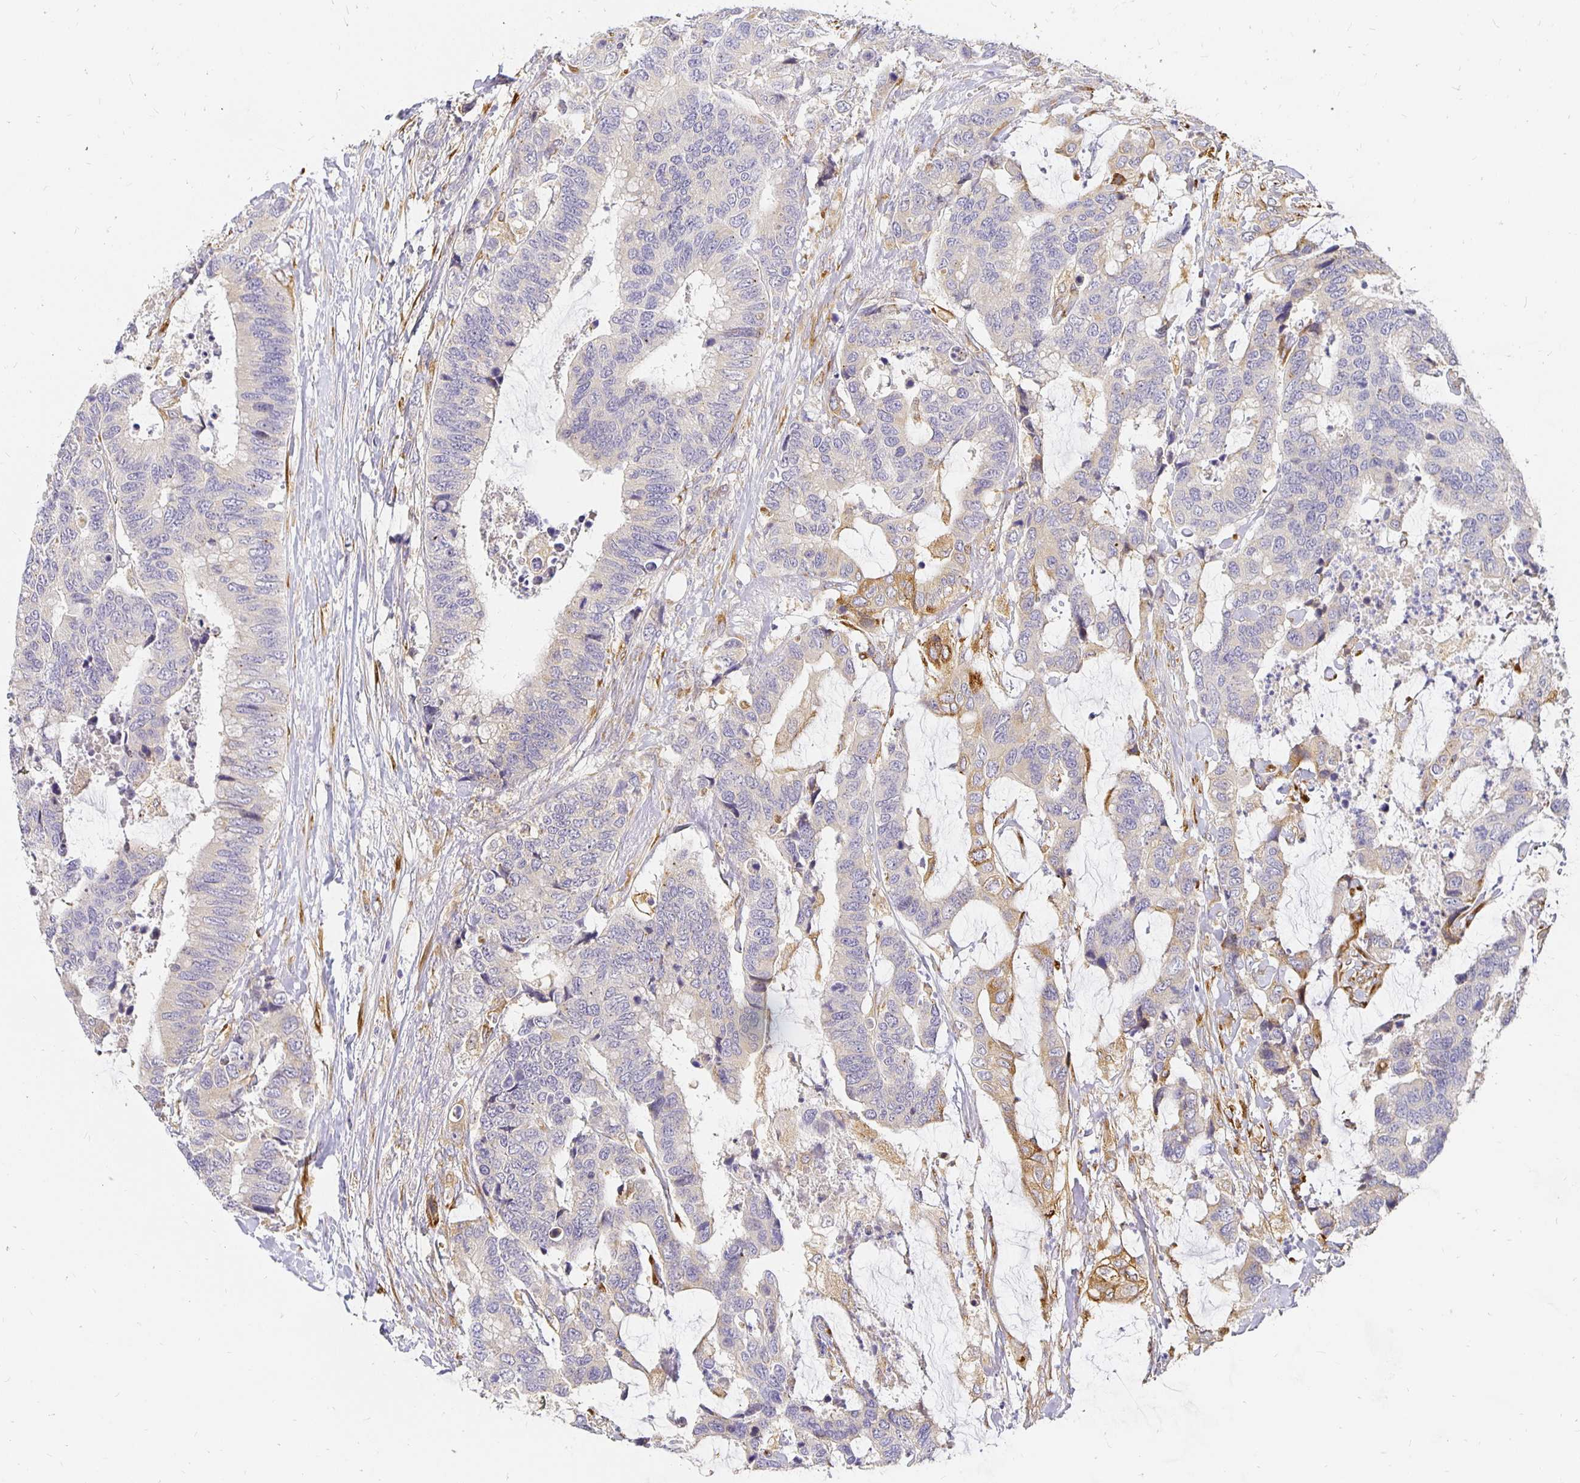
{"staining": {"intensity": "weak", "quantity": "<25%", "location": "cytoplasmic/membranous"}, "tissue": "colorectal cancer", "cell_type": "Tumor cells", "image_type": "cancer", "snomed": [{"axis": "morphology", "description": "Adenocarcinoma, NOS"}, {"axis": "topography", "description": "Rectum"}], "caption": "Immunohistochemistry of human colorectal cancer (adenocarcinoma) demonstrates no expression in tumor cells. Nuclei are stained in blue.", "gene": "PLOD1", "patient": {"sex": "female", "age": 59}}